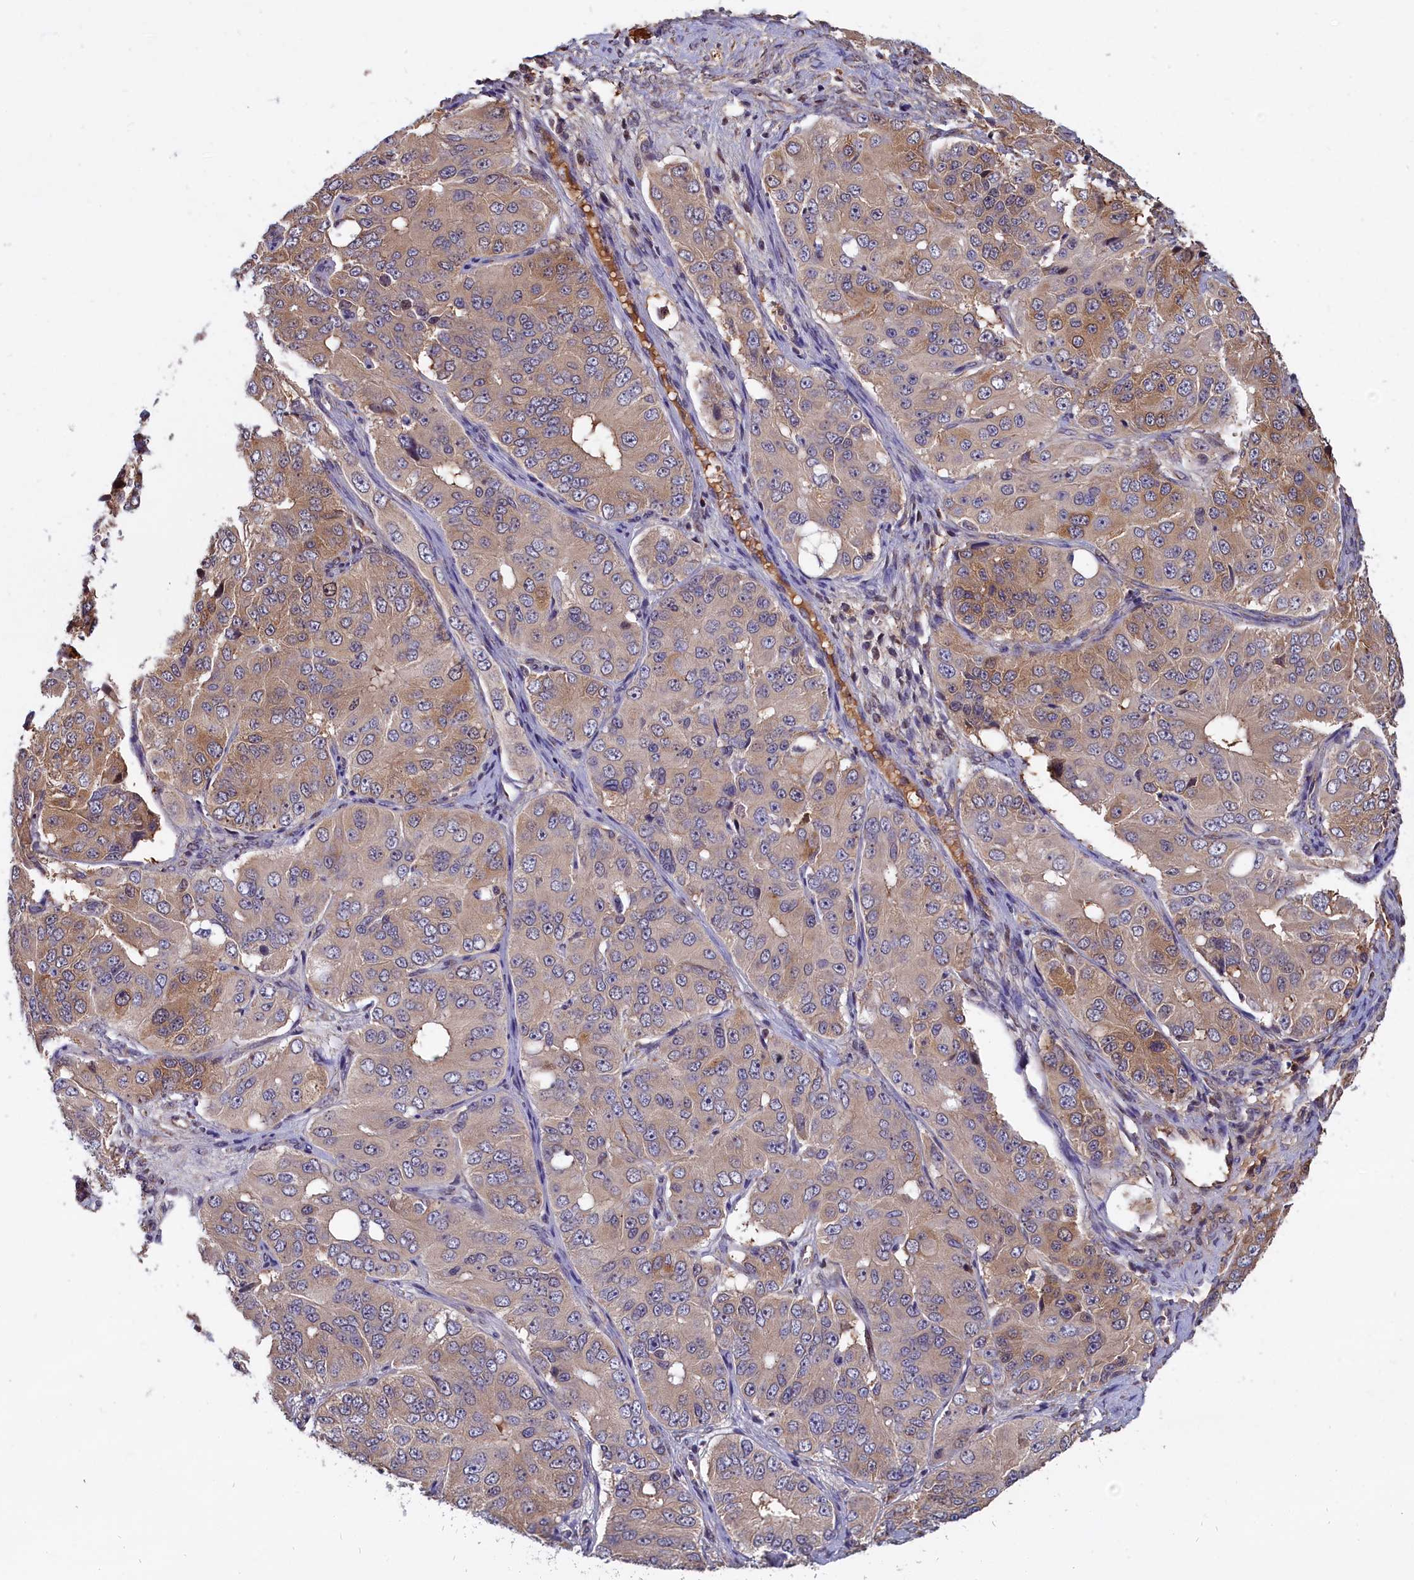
{"staining": {"intensity": "moderate", "quantity": "<25%", "location": "cytoplasmic/membranous"}, "tissue": "ovarian cancer", "cell_type": "Tumor cells", "image_type": "cancer", "snomed": [{"axis": "morphology", "description": "Carcinoma, endometroid"}, {"axis": "topography", "description": "Ovary"}], "caption": "Tumor cells exhibit low levels of moderate cytoplasmic/membranous staining in approximately <25% of cells in ovarian cancer. (brown staining indicates protein expression, while blue staining denotes nuclei).", "gene": "ABCC8", "patient": {"sex": "female", "age": 51}}